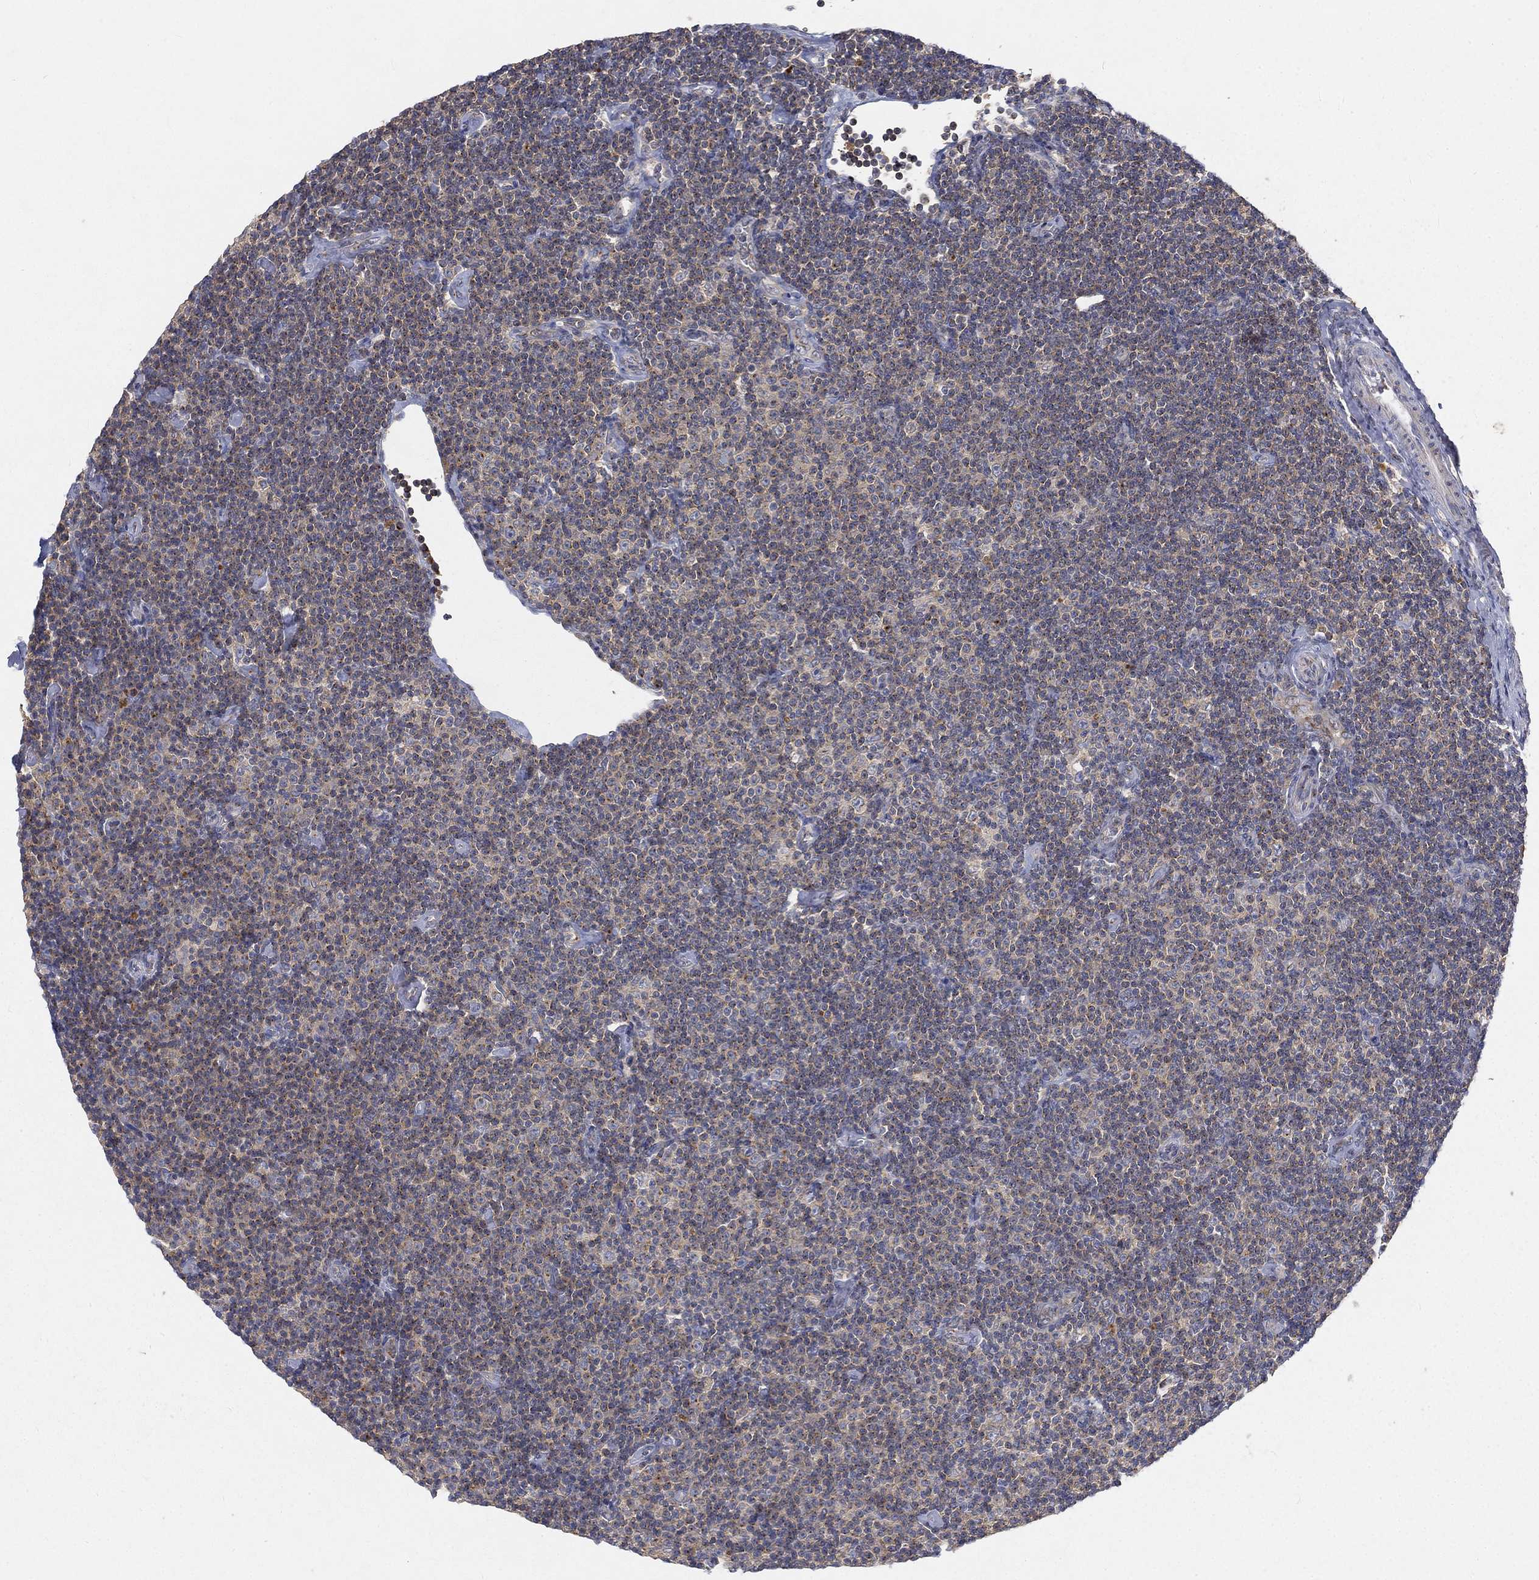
{"staining": {"intensity": "negative", "quantity": "none", "location": "none"}, "tissue": "lymphoma", "cell_type": "Tumor cells", "image_type": "cancer", "snomed": [{"axis": "morphology", "description": "Malignant lymphoma, non-Hodgkin's type, Low grade"}, {"axis": "topography", "description": "Lymph node"}], "caption": "Immunohistochemical staining of human lymphoma reveals no significant expression in tumor cells. (DAB (3,3'-diaminobenzidine) IHC with hematoxylin counter stain).", "gene": "CTSL", "patient": {"sex": "male", "age": 81}}